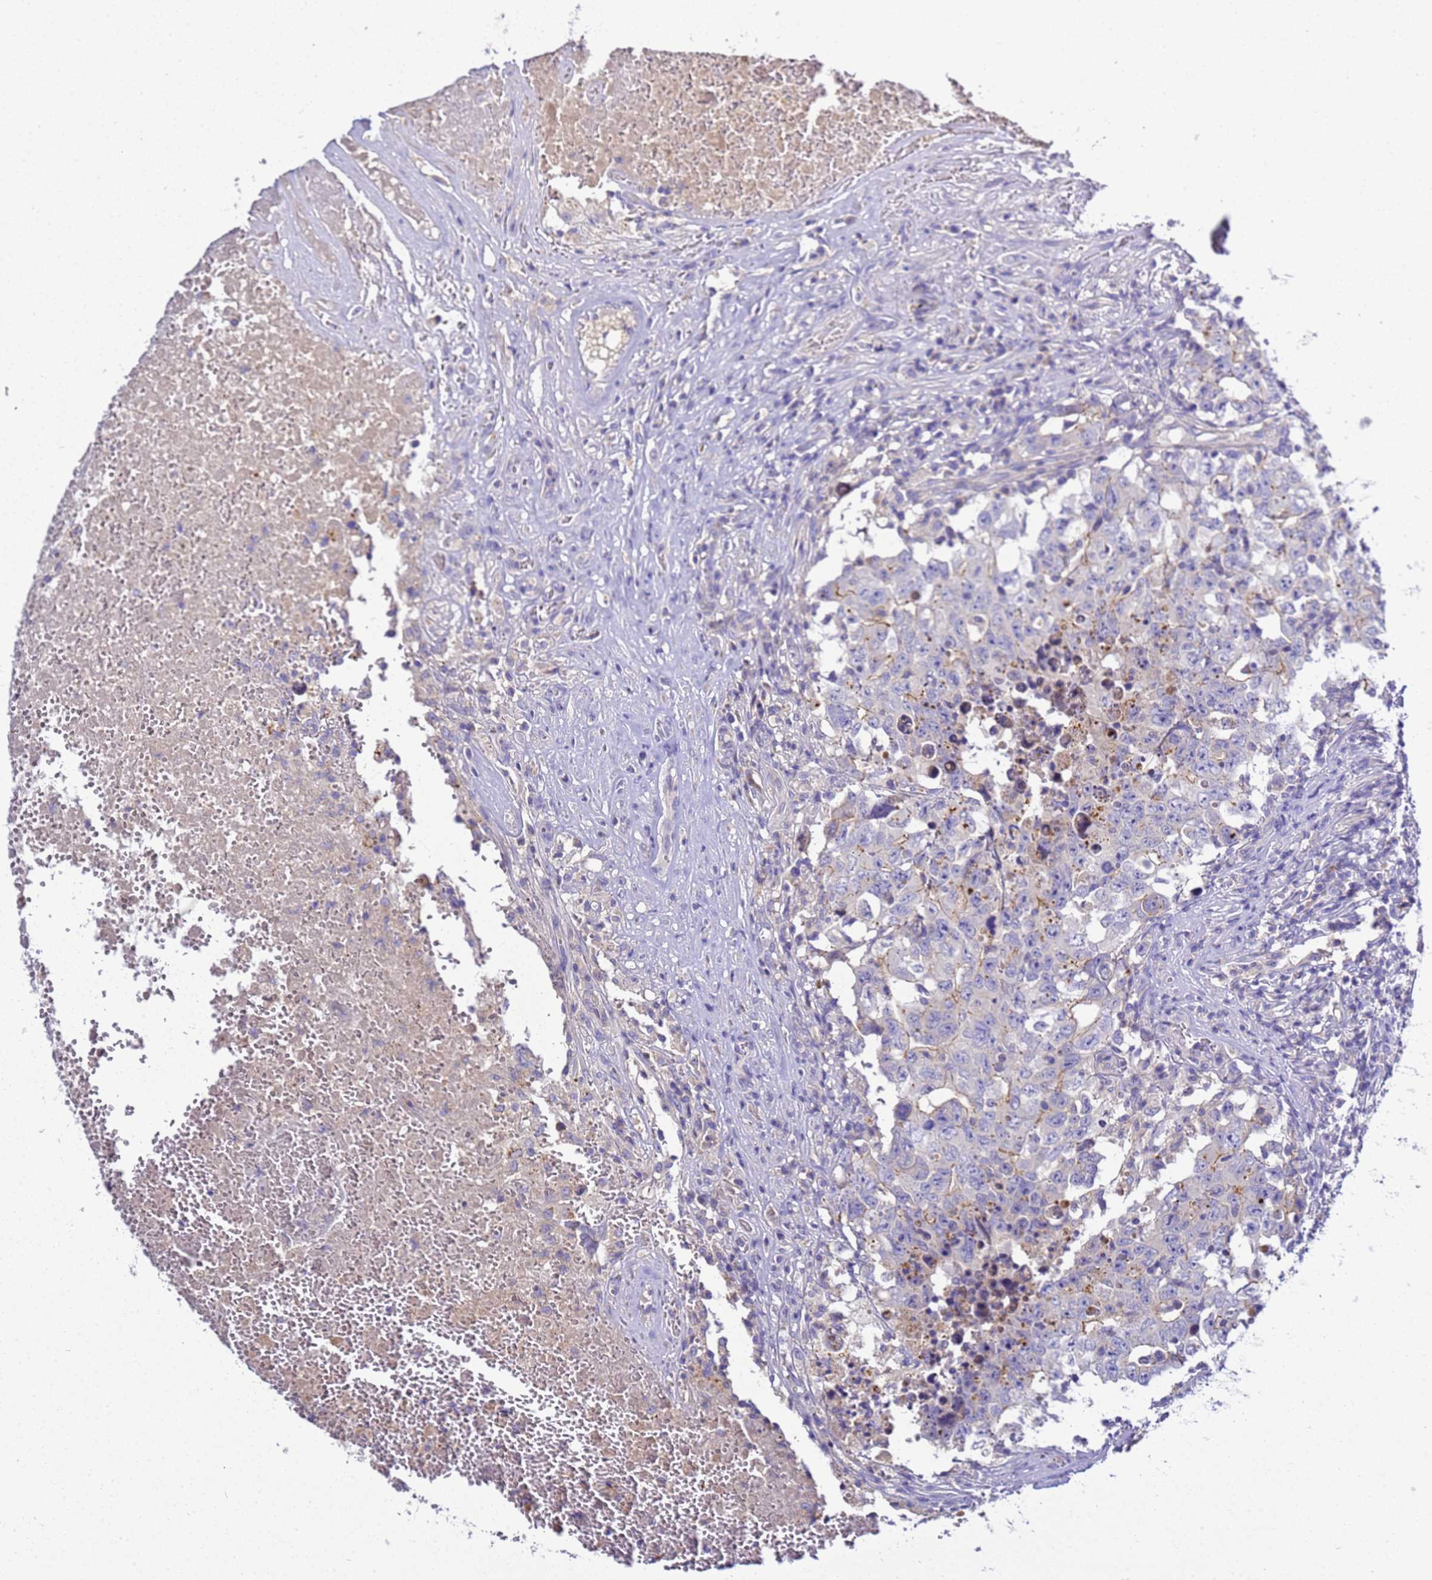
{"staining": {"intensity": "weak", "quantity": "<25%", "location": "cytoplasmic/membranous"}, "tissue": "testis cancer", "cell_type": "Tumor cells", "image_type": "cancer", "snomed": [{"axis": "morphology", "description": "Carcinoma, Embryonal, NOS"}, {"axis": "topography", "description": "Testis"}], "caption": "The immunohistochemistry photomicrograph has no significant staining in tumor cells of testis embryonal carcinoma tissue. (DAB immunohistochemistry (IHC), high magnification).", "gene": "TBCD", "patient": {"sex": "male", "age": 26}}